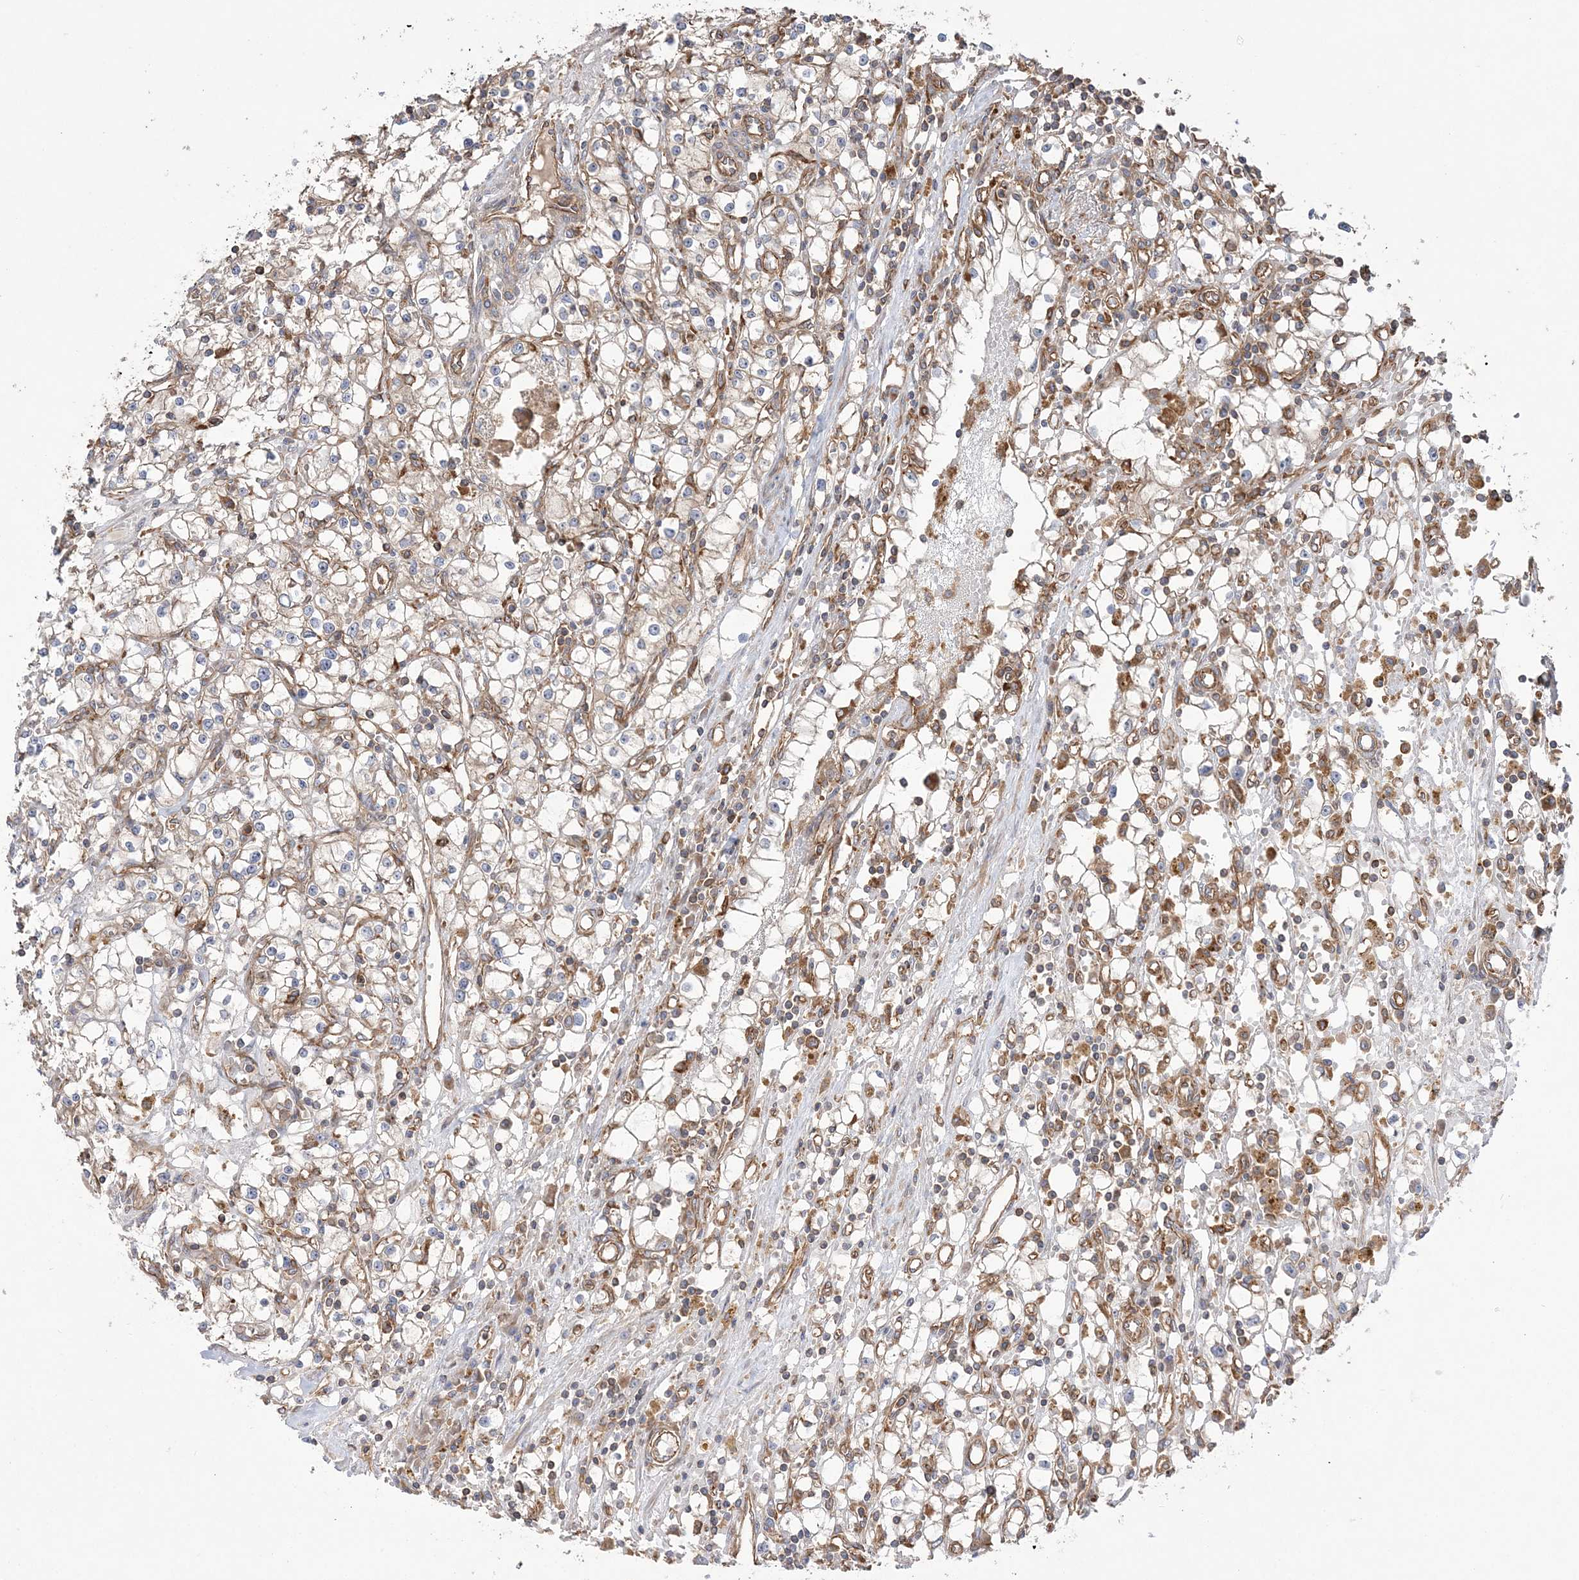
{"staining": {"intensity": "negative", "quantity": "none", "location": "none"}, "tissue": "renal cancer", "cell_type": "Tumor cells", "image_type": "cancer", "snomed": [{"axis": "morphology", "description": "Adenocarcinoma, NOS"}, {"axis": "topography", "description": "Kidney"}], "caption": "DAB immunohistochemical staining of renal cancer (adenocarcinoma) reveals no significant staining in tumor cells.", "gene": "TBC1D5", "patient": {"sex": "male", "age": 56}}